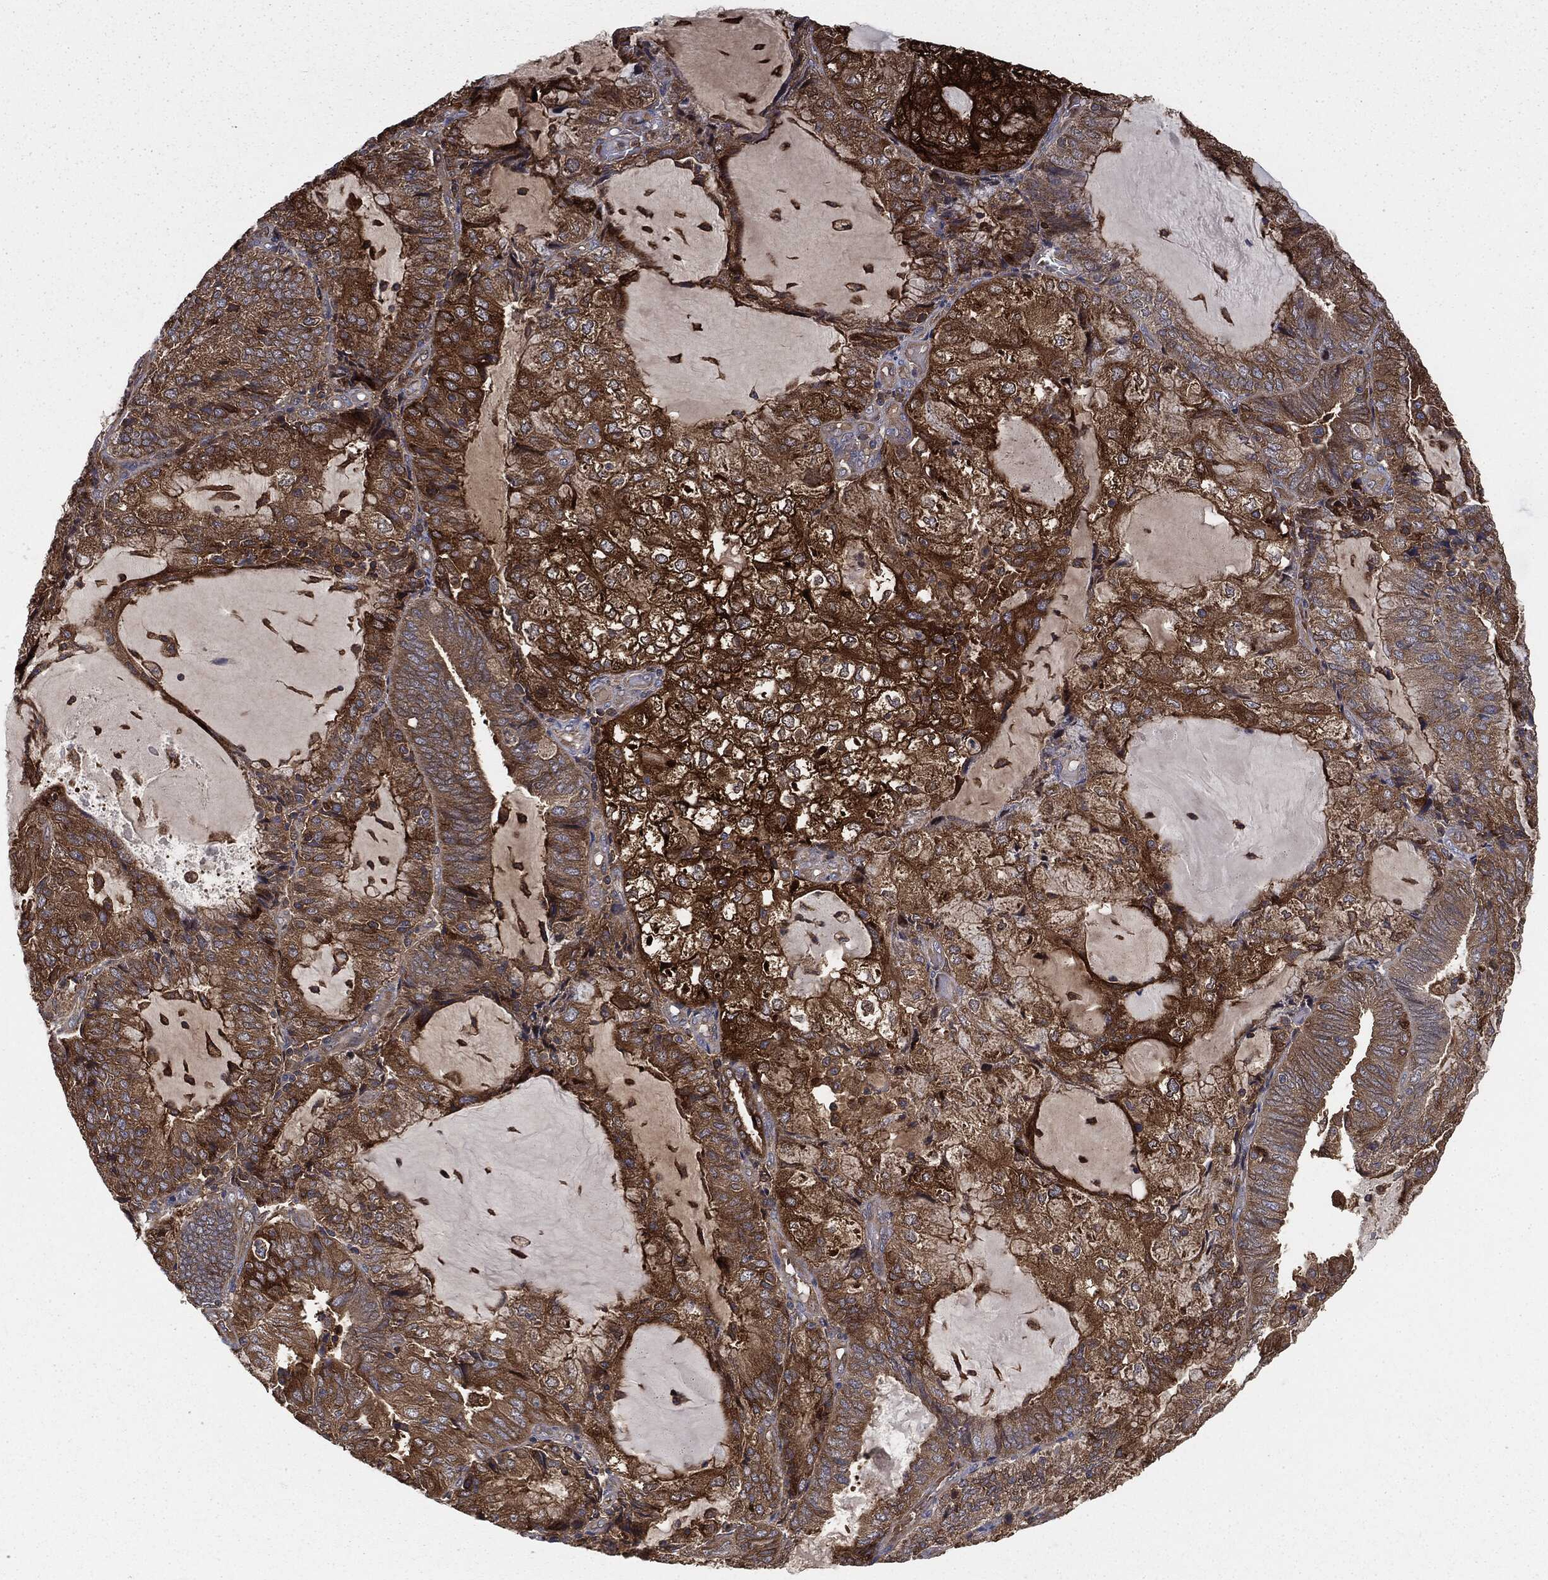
{"staining": {"intensity": "strong", "quantity": "25%-75%", "location": "cytoplasmic/membranous"}, "tissue": "endometrial cancer", "cell_type": "Tumor cells", "image_type": "cancer", "snomed": [{"axis": "morphology", "description": "Adenocarcinoma, NOS"}, {"axis": "topography", "description": "Endometrium"}], "caption": "IHC histopathology image of human adenocarcinoma (endometrial) stained for a protein (brown), which exhibits high levels of strong cytoplasmic/membranous positivity in about 25%-75% of tumor cells.", "gene": "GNB5", "patient": {"sex": "female", "age": 81}}